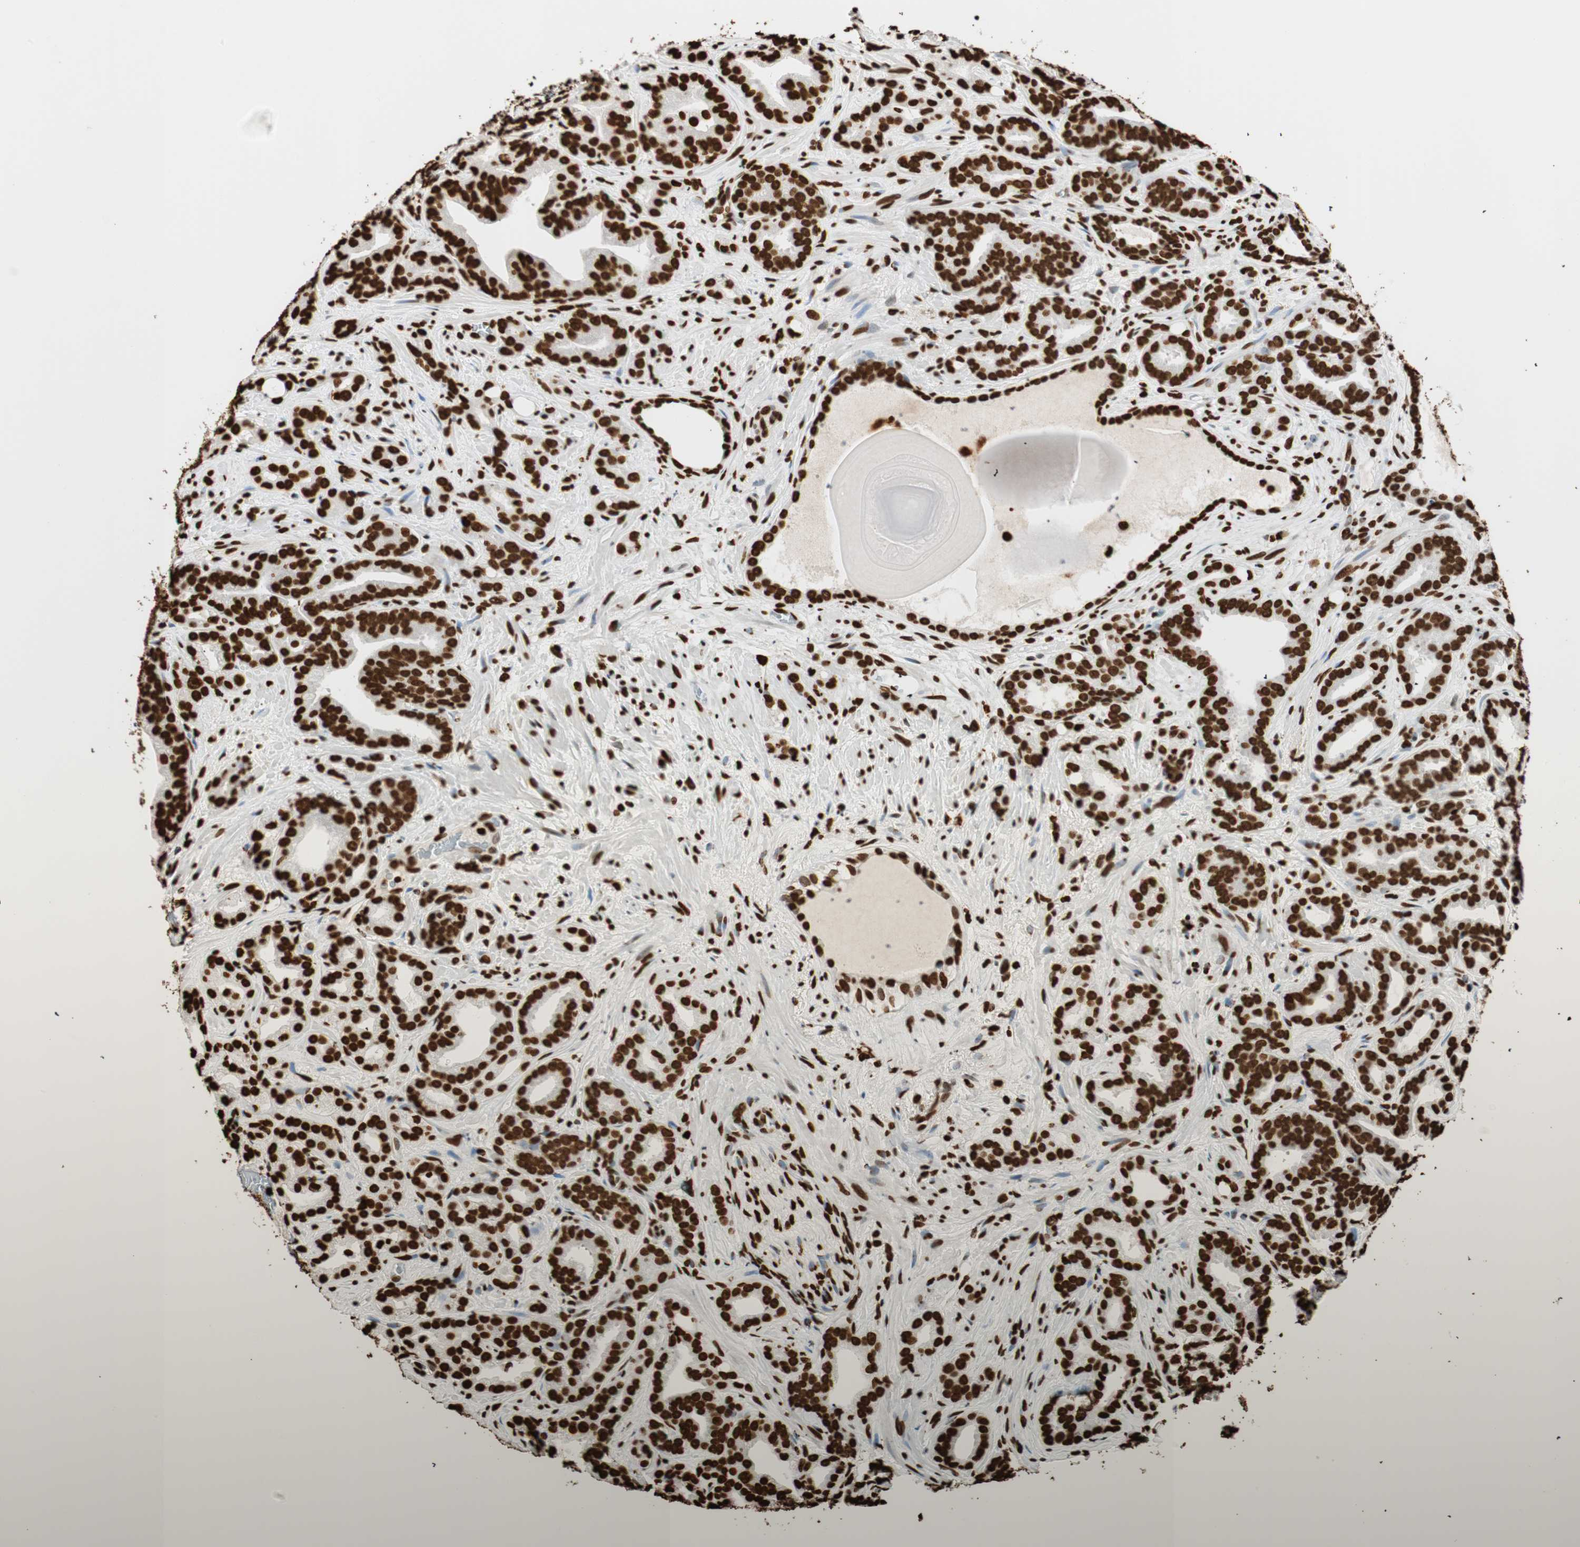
{"staining": {"intensity": "strong", "quantity": ">75%", "location": "nuclear"}, "tissue": "prostate cancer", "cell_type": "Tumor cells", "image_type": "cancer", "snomed": [{"axis": "morphology", "description": "Adenocarcinoma, Low grade"}, {"axis": "topography", "description": "Prostate"}], "caption": "This histopathology image shows prostate cancer (adenocarcinoma (low-grade)) stained with immunohistochemistry (IHC) to label a protein in brown. The nuclear of tumor cells show strong positivity for the protein. Nuclei are counter-stained blue.", "gene": "GLI2", "patient": {"sex": "male", "age": 63}}